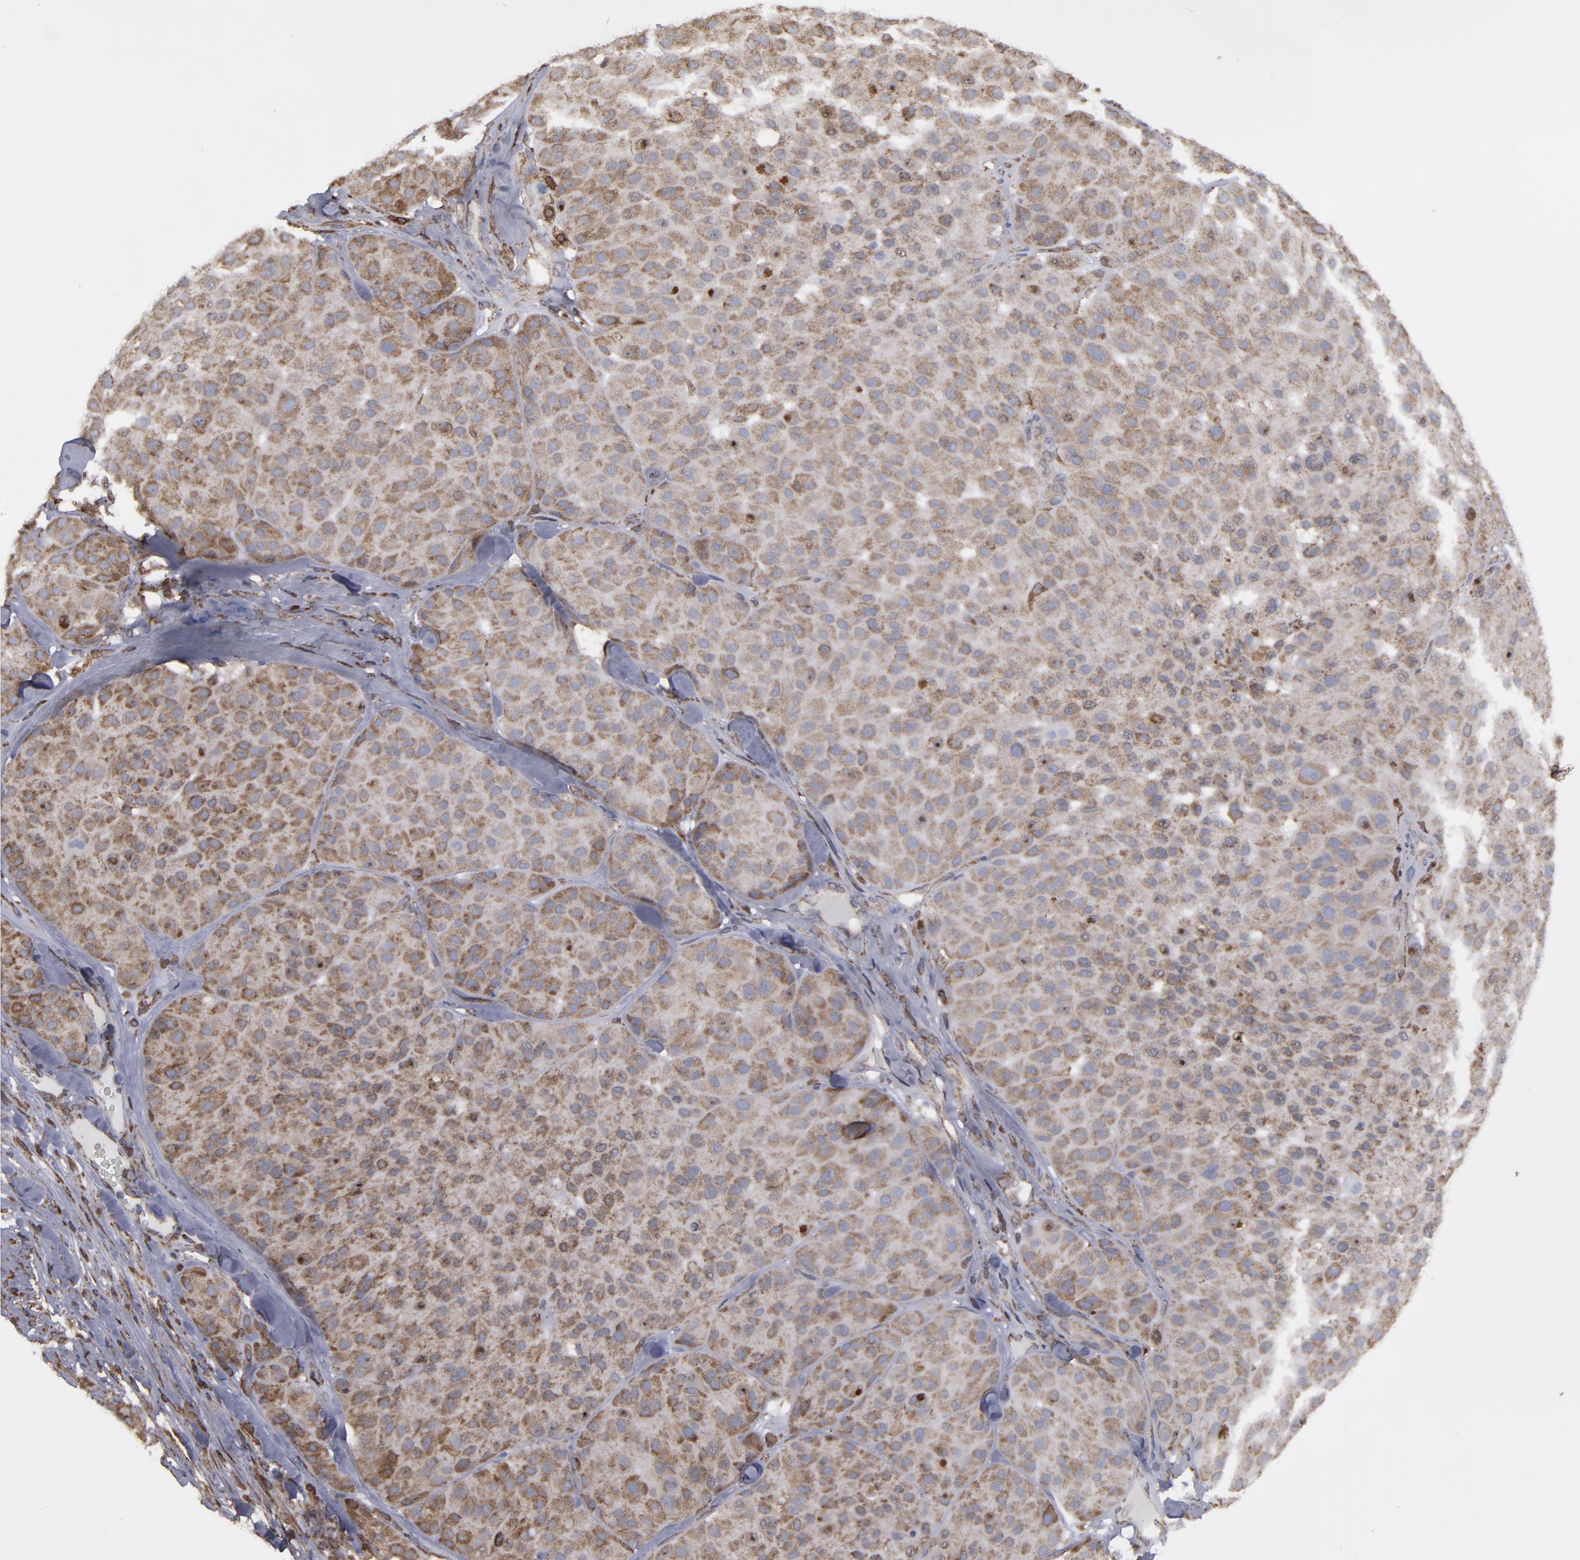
{"staining": {"intensity": "weak", "quantity": ">75%", "location": "cytoplasmic/membranous"}, "tissue": "melanoma", "cell_type": "Tumor cells", "image_type": "cancer", "snomed": [{"axis": "morphology", "description": "Normal tissue, NOS"}, {"axis": "morphology", "description": "Malignant melanoma, Metastatic site"}, {"axis": "topography", "description": "Skin"}], "caption": "Melanoma tissue demonstrates weak cytoplasmic/membranous expression in approximately >75% of tumor cells", "gene": "ERLIN2", "patient": {"sex": "male", "age": 41}}